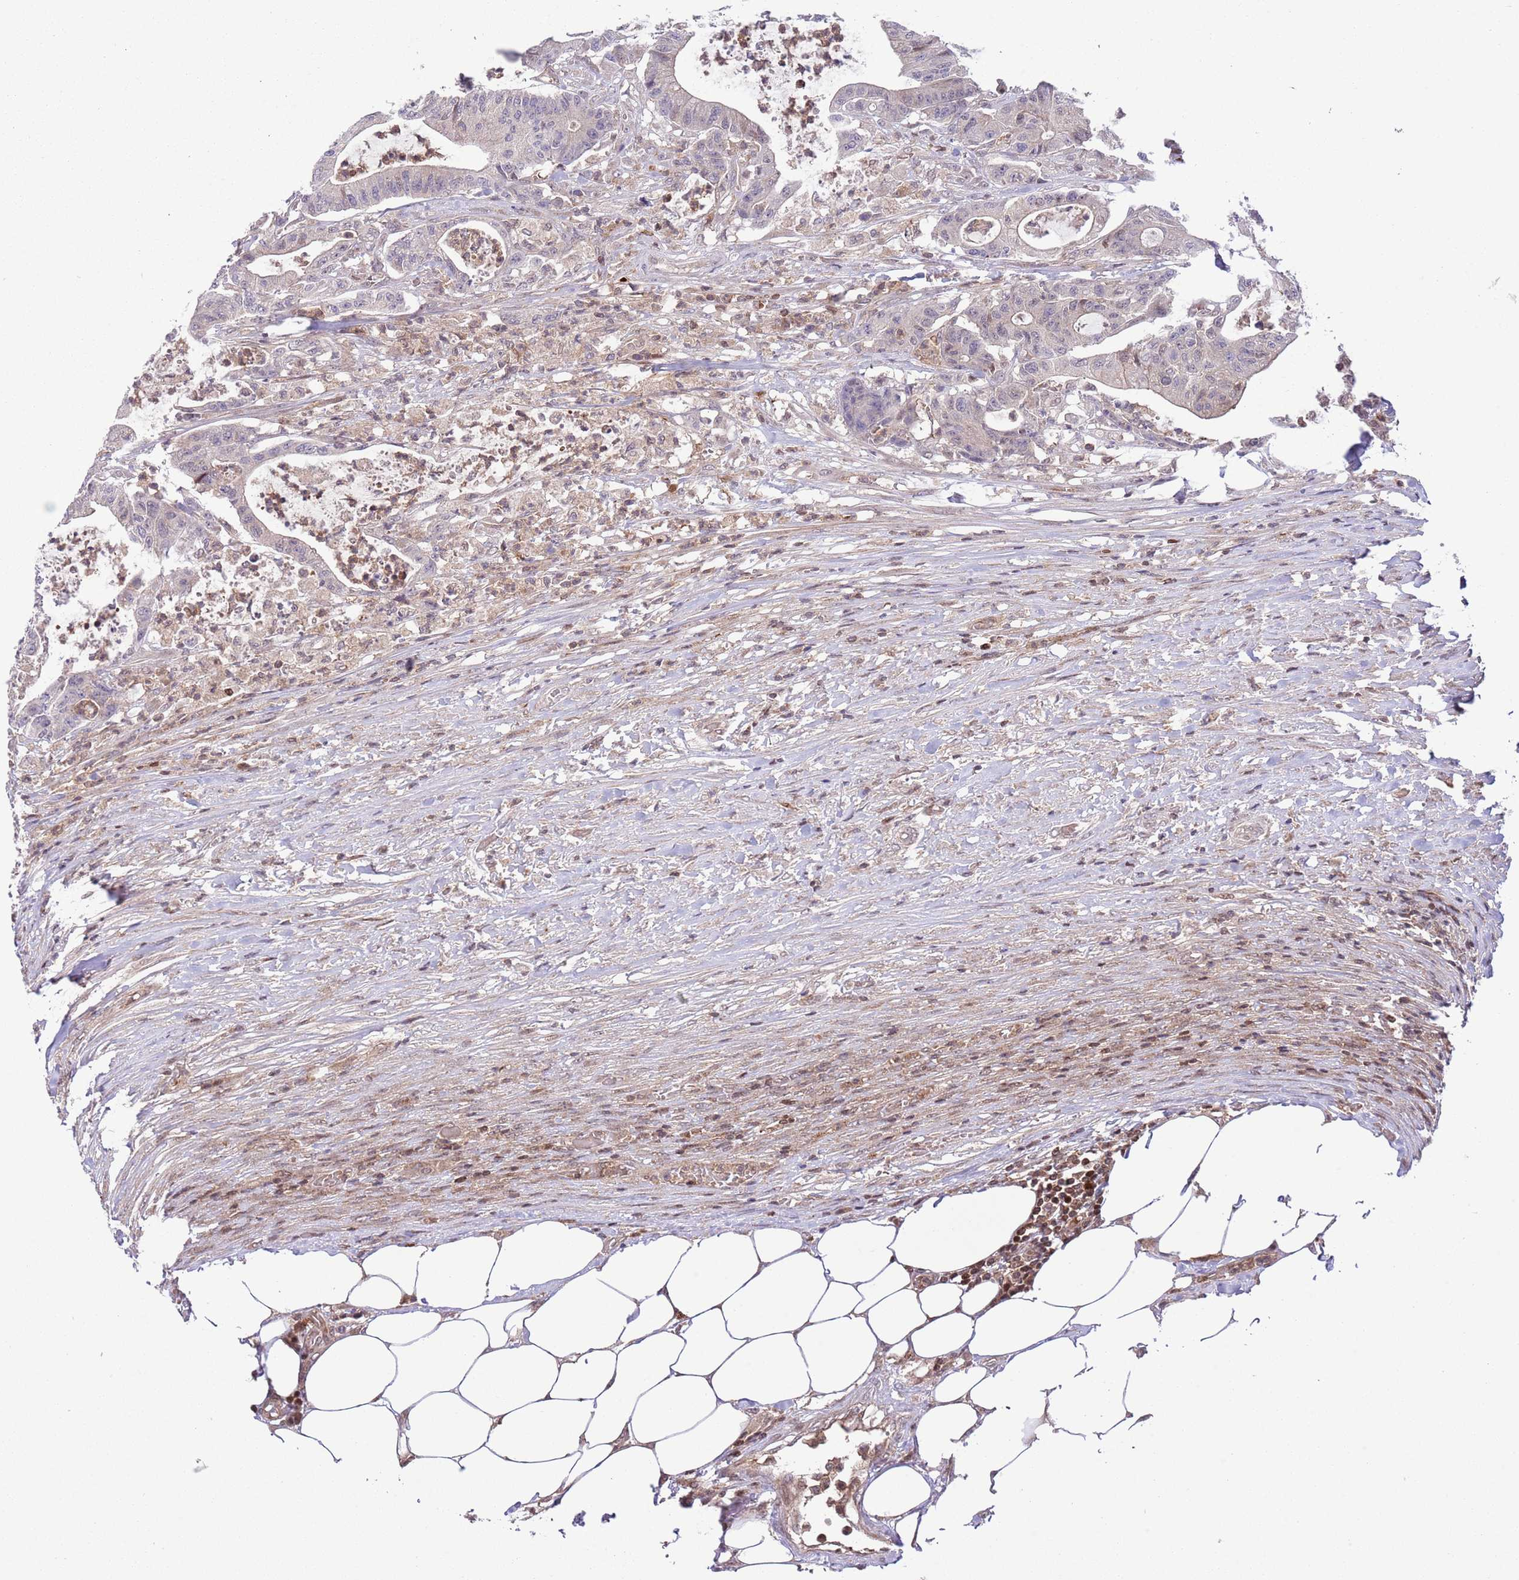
{"staining": {"intensity": "negative", "quantity": "none", "location": "none"}, "tissue": "colorectal cancer", "cell_type": "Tumor cells", "image_type": "cancer", "snomed": [{"axis": "morphology", "description": "Adenocarcinoma, NOS"}, {"axis": "topography", "description": "Colon"}], "caption": "Immunohistochemistry of human colorectal cancer displays no expression in tumor cells. (Stains: DAB immunohistochemistry with hematoxylin counter stain, Microscopy: brightfield microscopy at high magnification).", "gene": "HDHD2", "patient": {"sex": "female", "age": 84}}